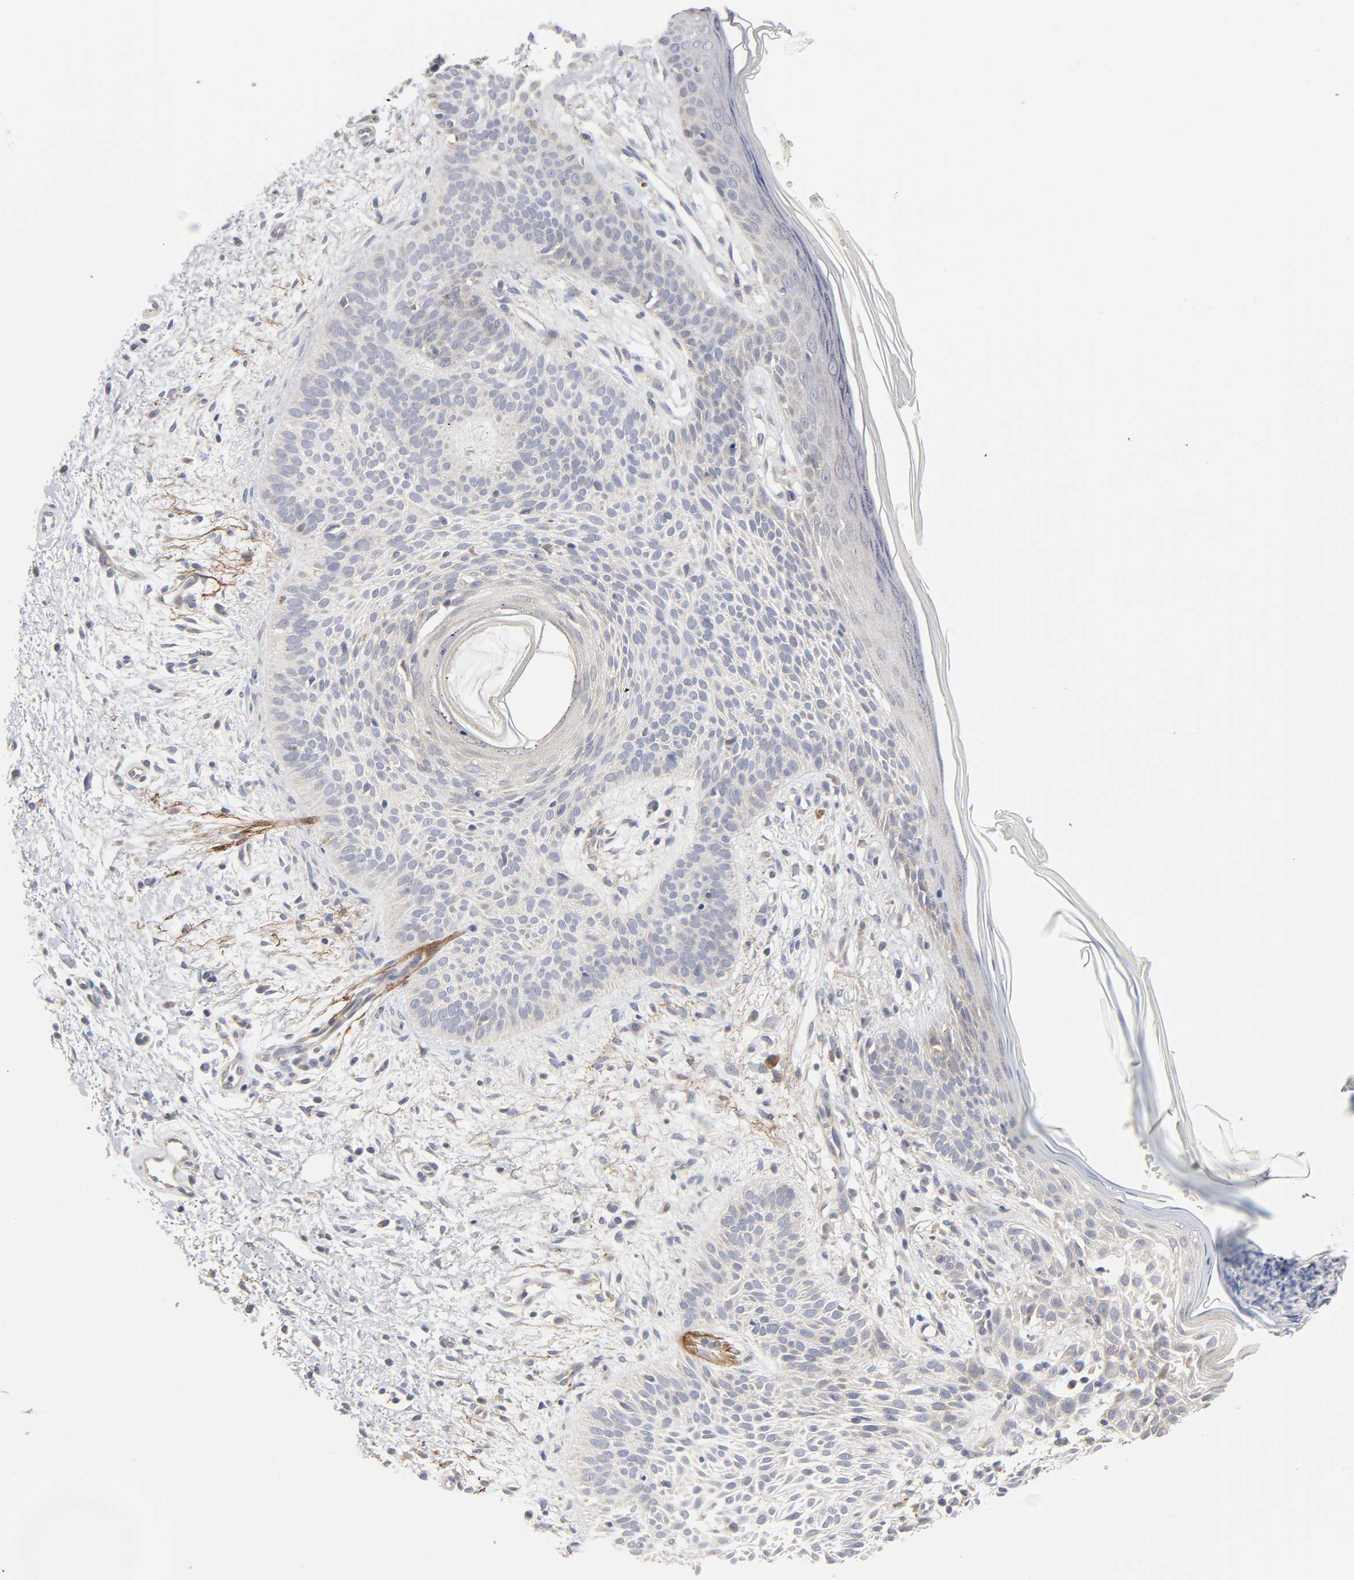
{"staining": {"intensity": "weak", "quantity": "<25%", "location": "cytoplasmic/membranous"}, "tissue": "skin cancer", "cell_type": "Tumor cells", "image_type": "cancer", "snomed": [{"axis": "morphology", "description": "Normal tissue, NOS"}, {"axis": "morphology", "description": "Basal cell carcinoma"}, {"axis": "topography", "description": "Skin"}], "caption": "Immunohistochemistry (IHC) micrograph of neoplastic tissue: skin cancer stained with DAB demonstrates no significant protein positivity in tumor cells. (DAB (3,3'-diaminobenzidine) immunohistochemistry visualized using brightfield microscopy, high magnification).", "gene": "IL4R", "patient": {"sex": "female", "age": 69}}